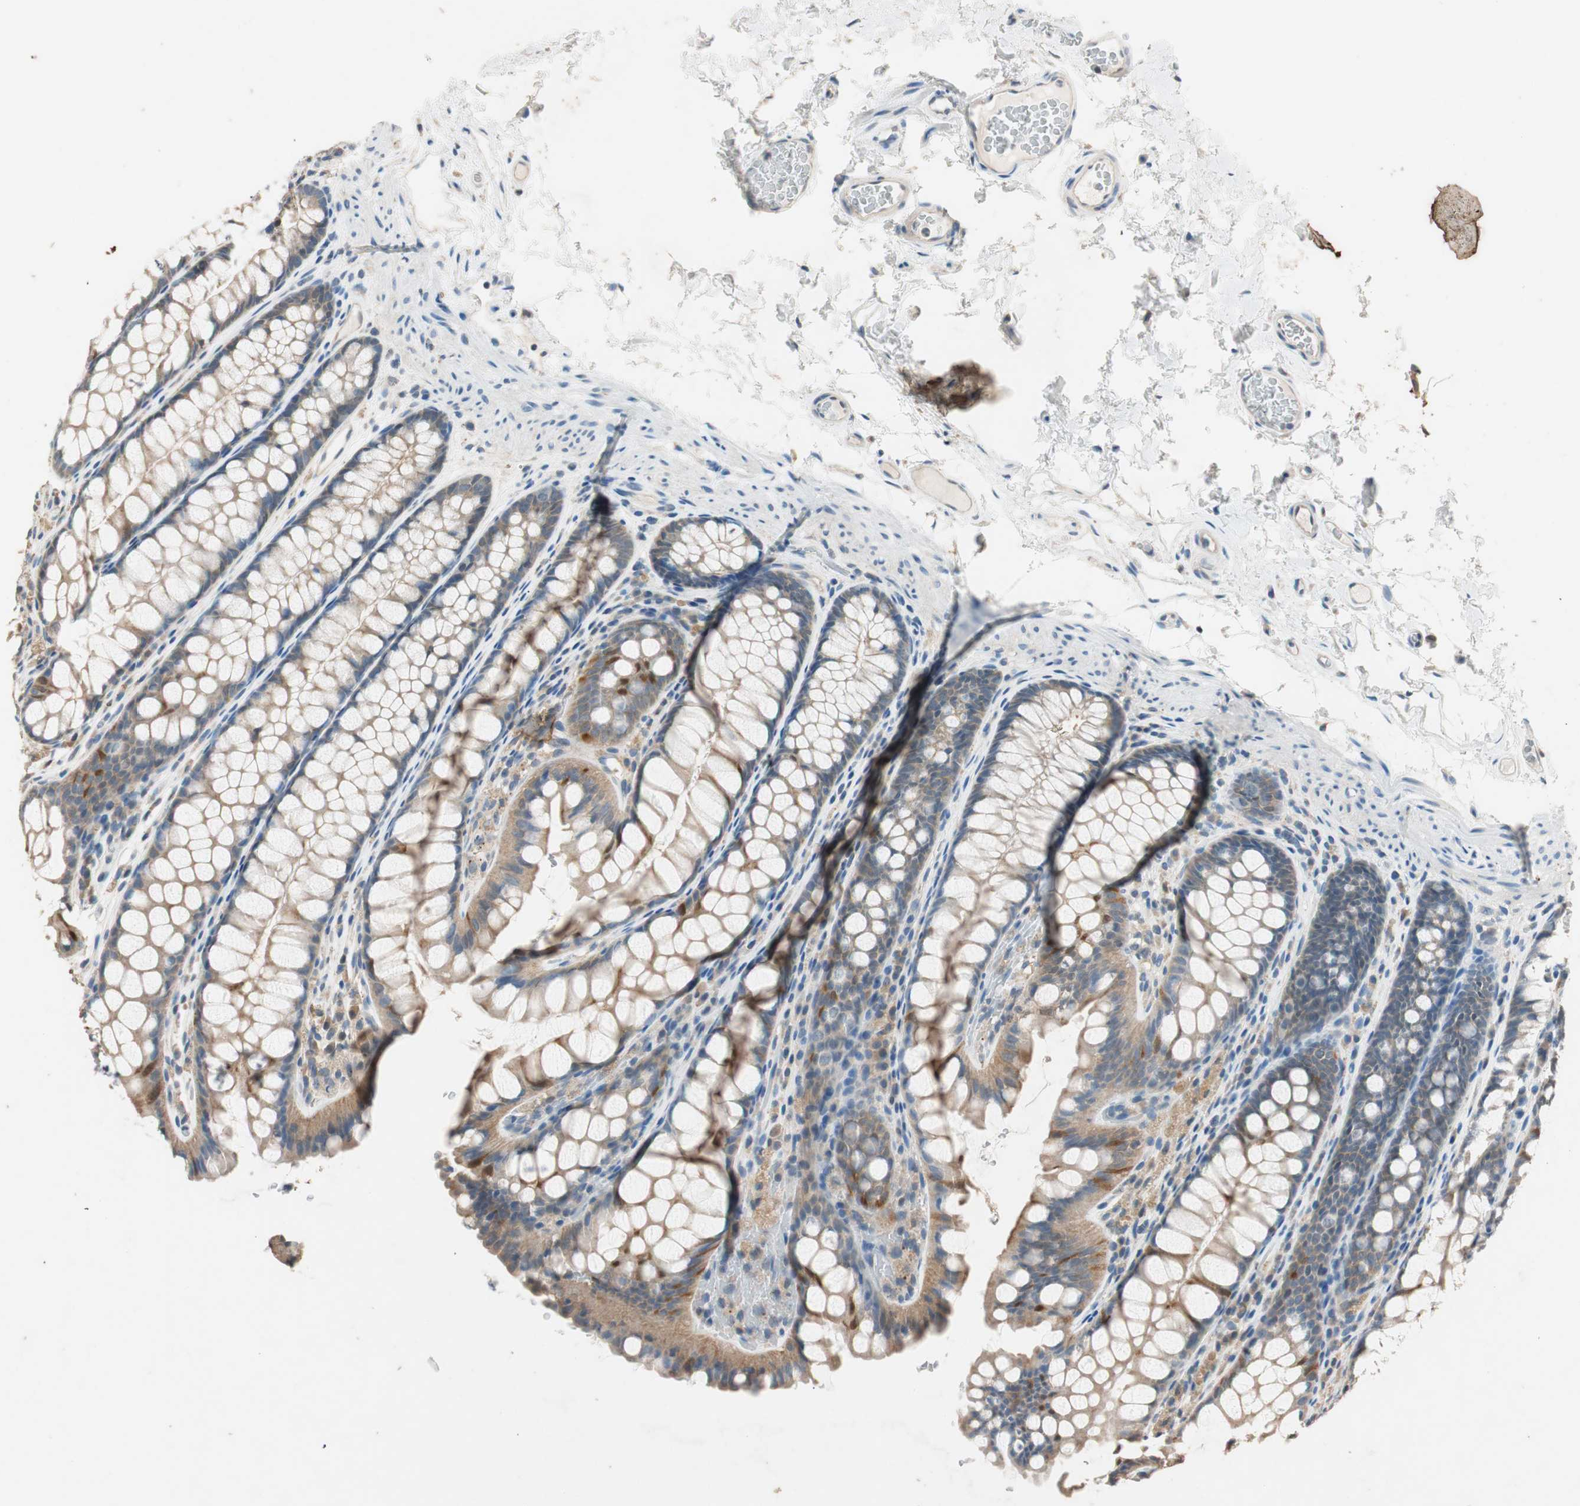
{"staining": {"intensity": "weak", "quantity": ">75%", "location": "cytoplasmic/membranous"}, "tissue": "colon", "cell_type": "Endothelial cells", "image_type": "normal", "snomed": [{"axis": "morphology", "description": "Normal tissue, NOS"}, {"axis": "topography", "description": "Colon"}], "caption": "High-magnification brightfield microscopy of normal colon stained with DAB (3,3'-diaminobenzidine) (brown) and counterstained with hematoxylin (blue). endothelial cells exhibit weak cytoplasmic/membranous positivity is appreciated in approximately>75% of cells. The protein of interest is stained brown, and the nuclei are stained in blue (DAB IHC with brightfield microscopy, high magnification).", "gene": "SERPINB5", "patient": {"sex": "female", "age": 55}}